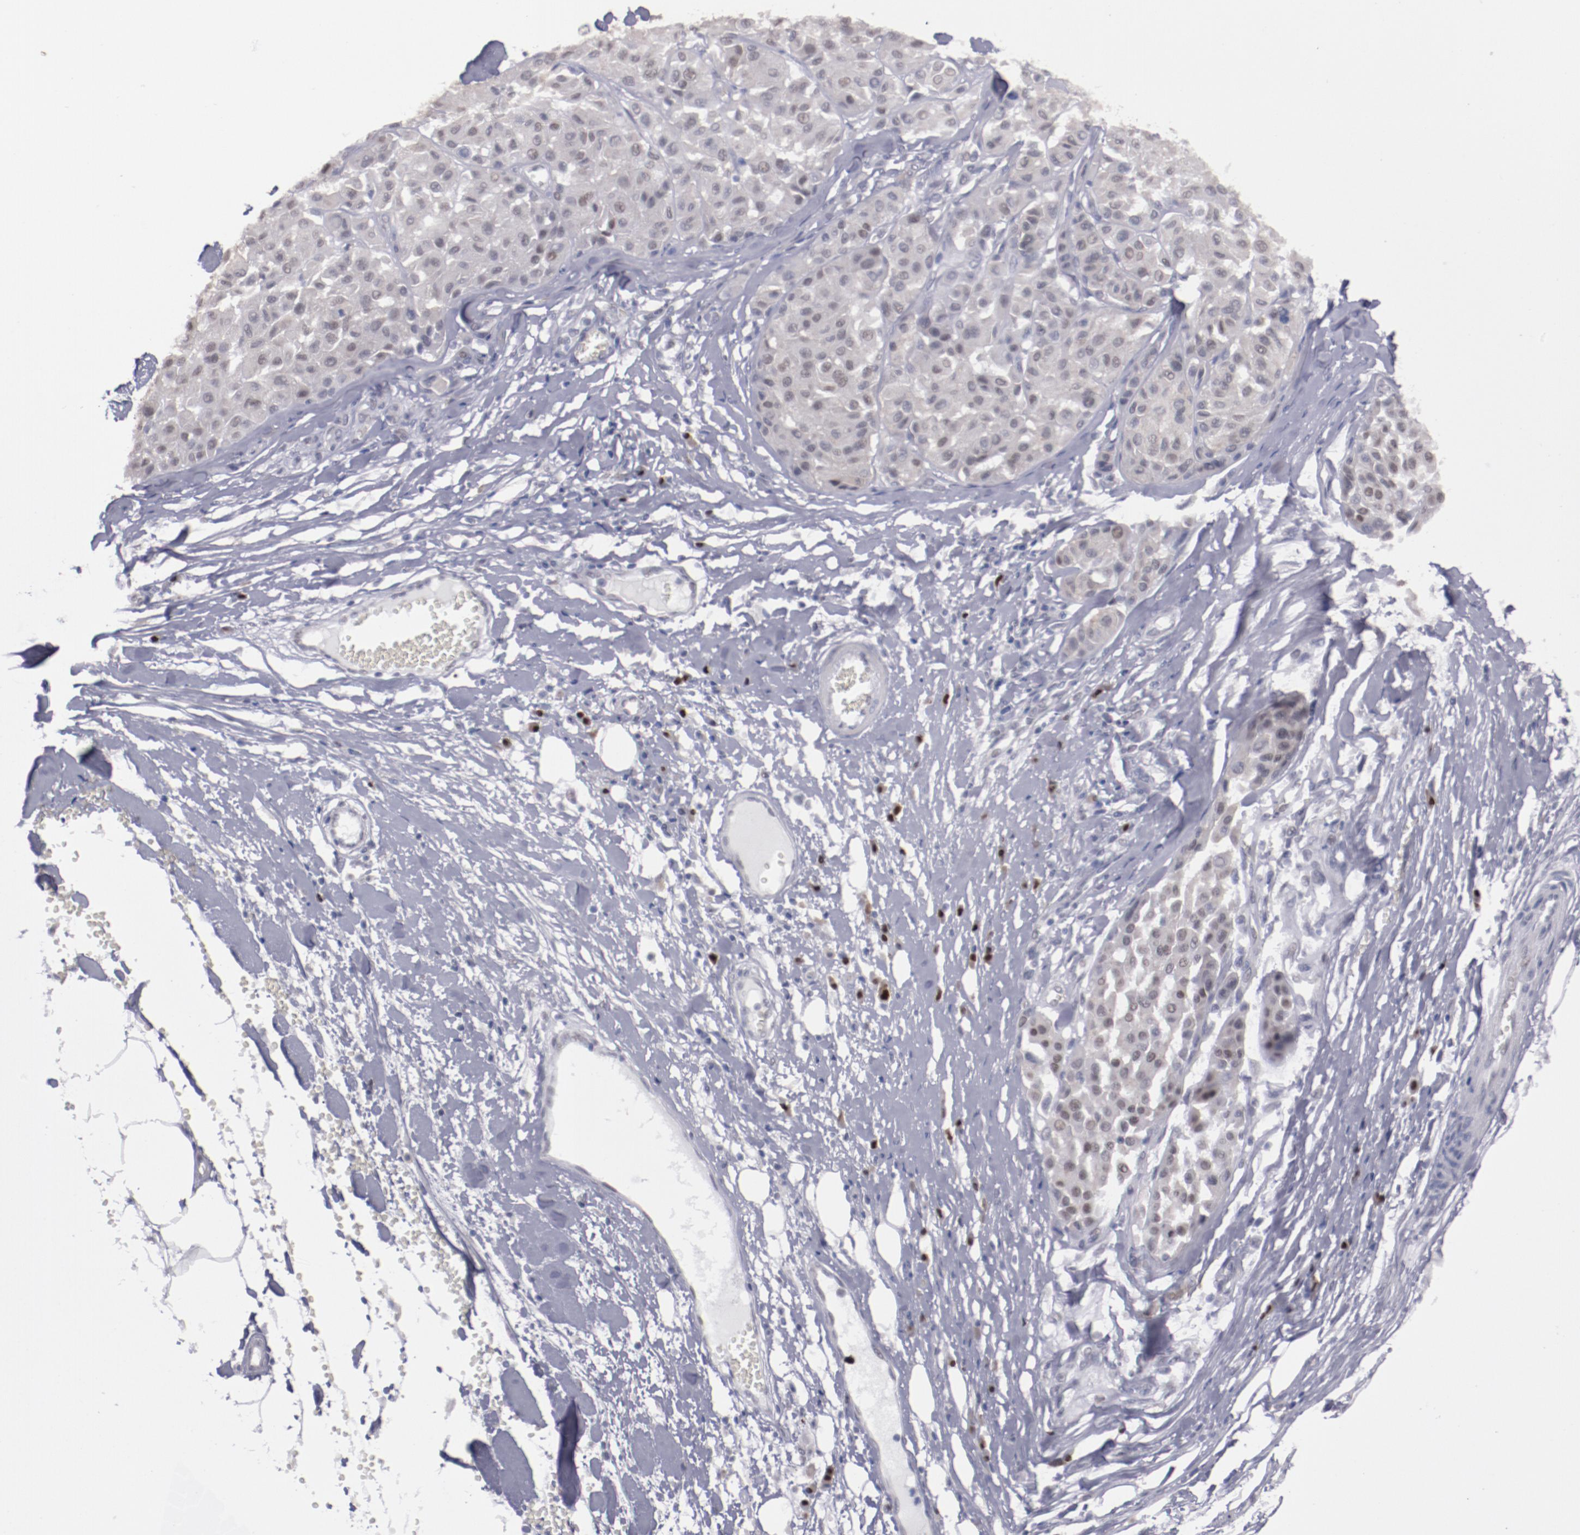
{"staining": {"intensity": "weak", "quantity": "<25%", "location": "nuclear"}, "tissue": "melanoma", "cell_type": "Tumor cells", "image_type": "cancer", "snomed": [{"axis": "morphology", "description": "Malignant melanoma, Metastatic site"}, {"axis": "topography", "description": "Soft tissue"}], "caption": "This micrograph is of malignant melanoma (metastatic site) stained with immunohistochemistry (IHC) to label a protein in brown with the nuclei are counter-stained blue. There is no staining in tumor cells.", "gene": "IRF4", "patient": {"sex": "male", "age": 41}}